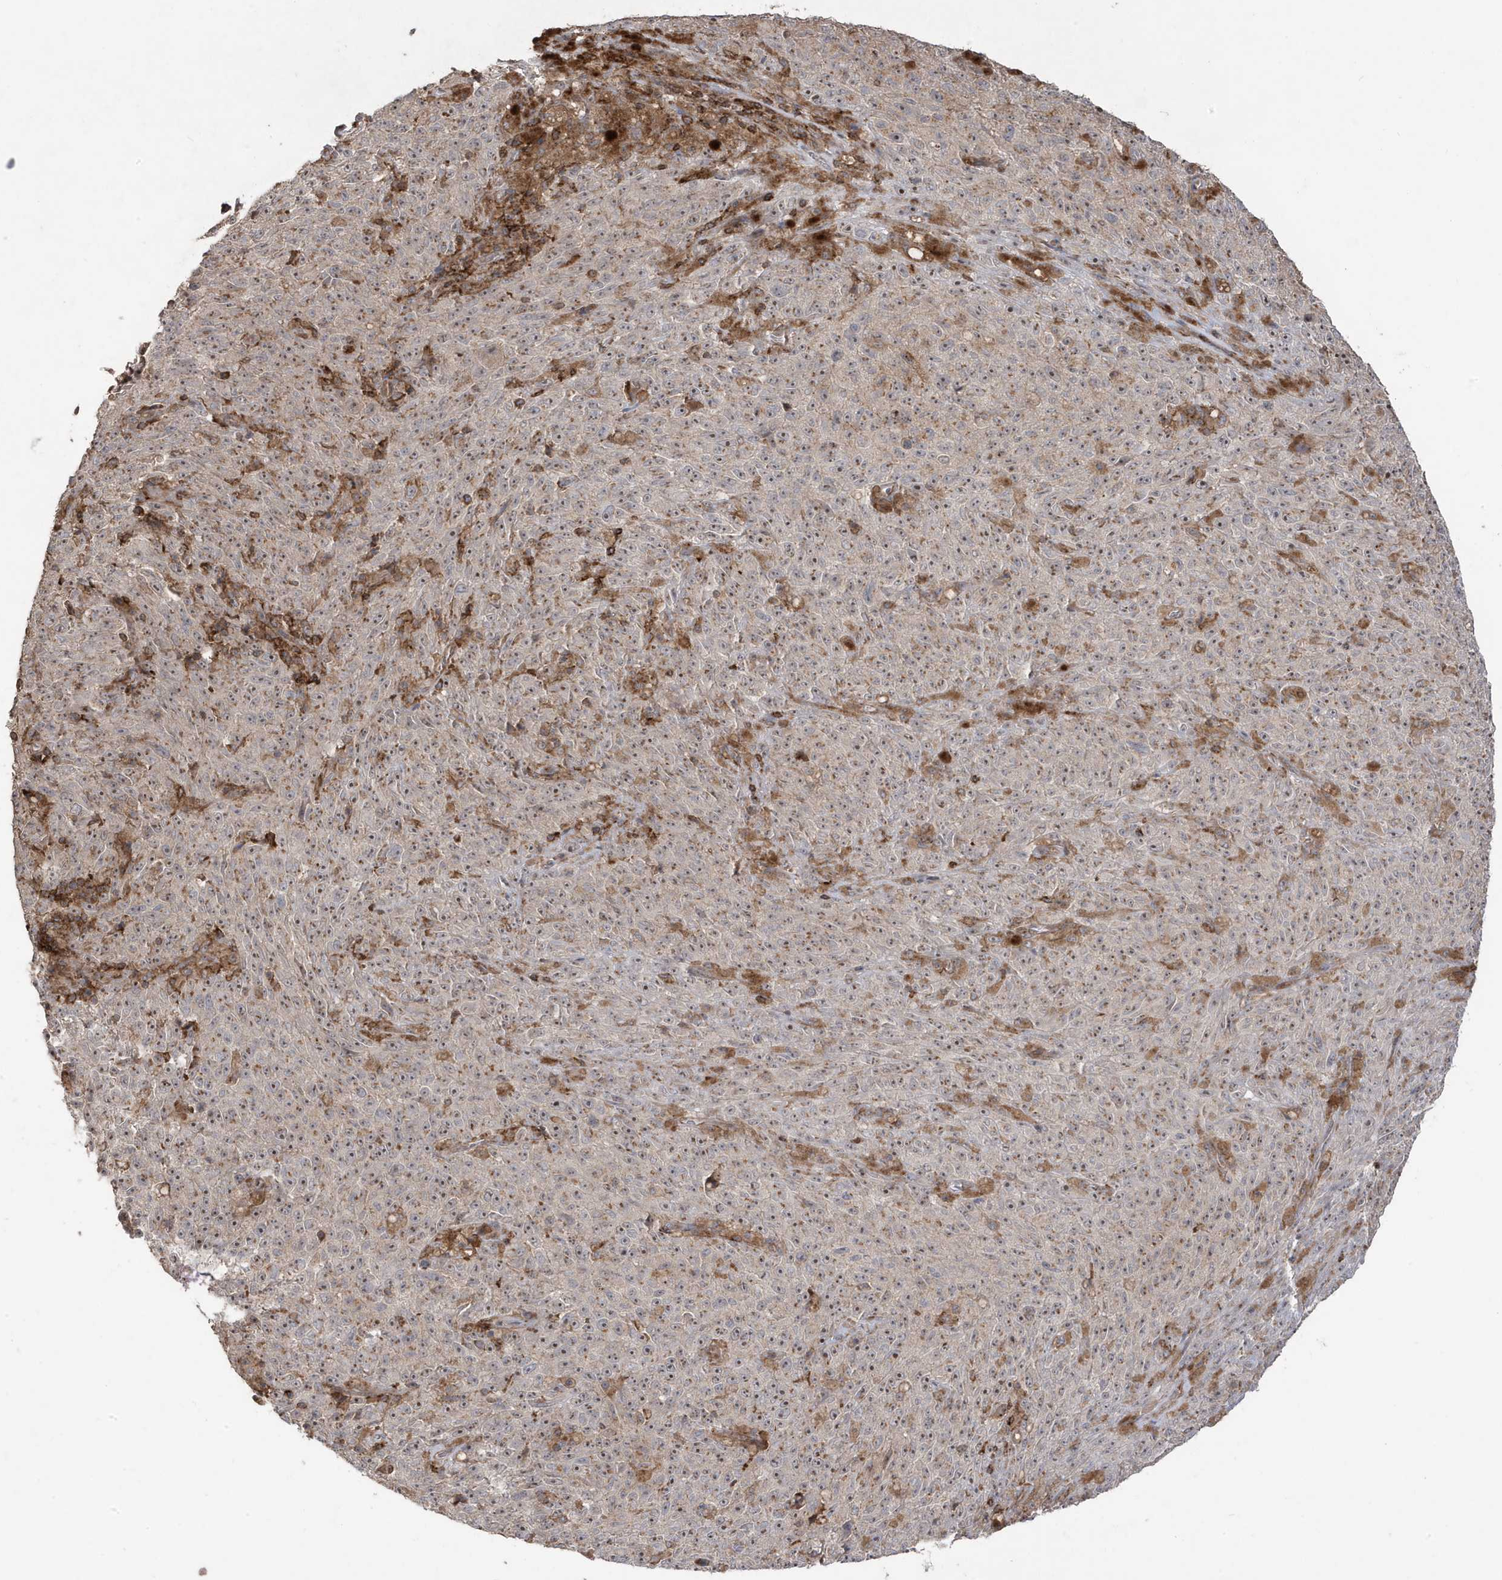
{"staining": {"intensity": "weak", "quantity": "<25%", "location": "nuclear"}, "tissue": "melanoma", "cell_type": "Tumor cells", "image_type": "cancer", "snomed": [{"axis": "morphology", "description": "Malignant melanoma, NOS"}, {"axis": "topography", "description": "Skin"}], "caption": "DAB immunohistochemical staining of human malignant melanoma demonstrates no significant staining in tumor cells.", "gene": "CETN3", "patient": {"sex": "female", "age": 82}}